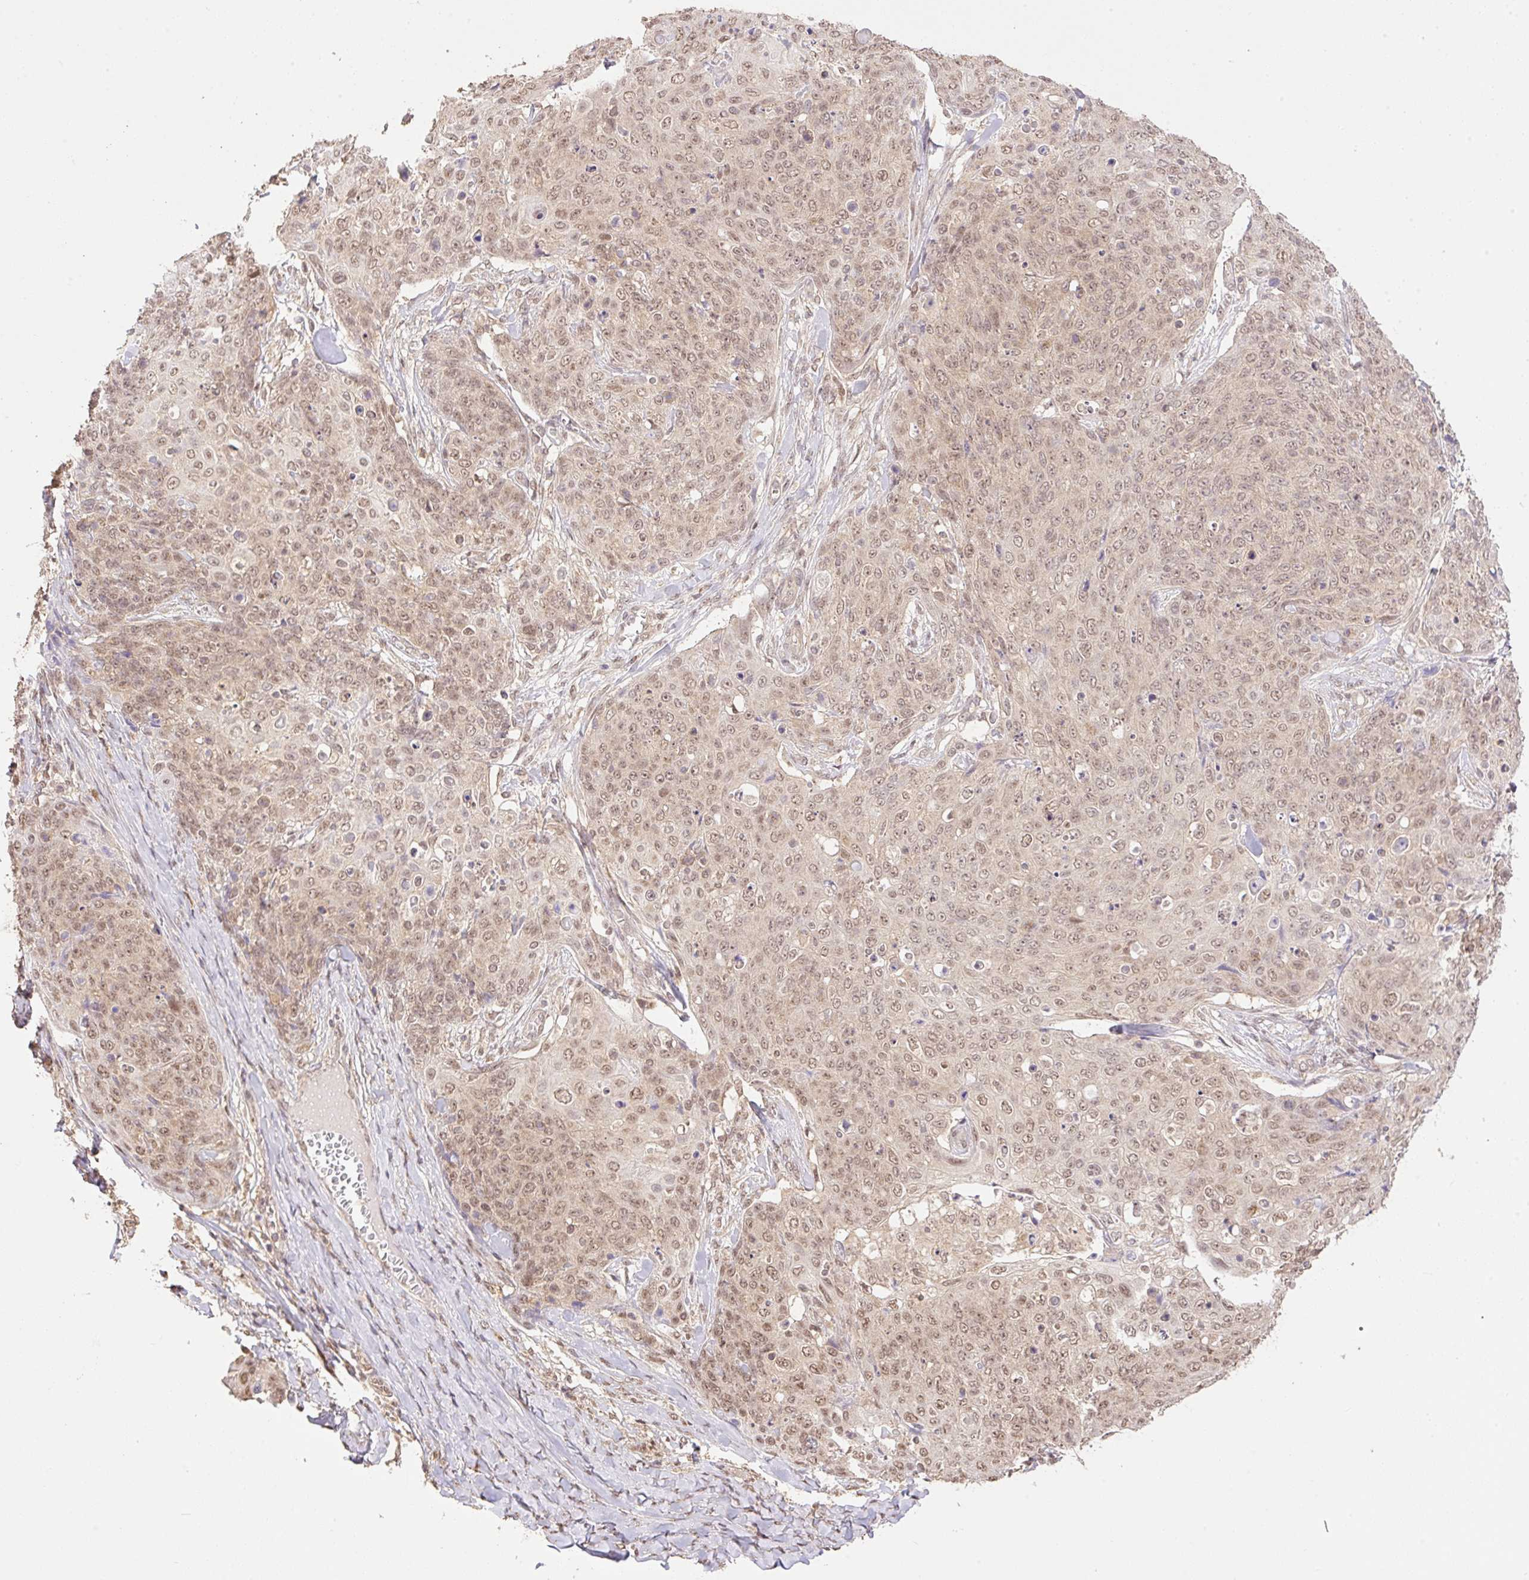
{"staining": {"intensity": "moderate", "quantity": ">75%", "location": "nuclear"}, "tissue": "skin cancer", "cell_type": "Tumor cells", "image_type": "cancer", "snomed": [{"axis": "morphology", "description": "Squamous cell carcinoma, NOS"}, {"axis": "topography", "description": "Skin"}, {"axis": "topography", "description": "Vulva"}], "caption": "Immunohistochemical staining of skin squamous cell carcinoma demonstrates medium levels of moderate nuclear protein expression in about >75% of tumor cells.", "gene": "VPS25", "patient": {"sex": "female", "age": 85}}